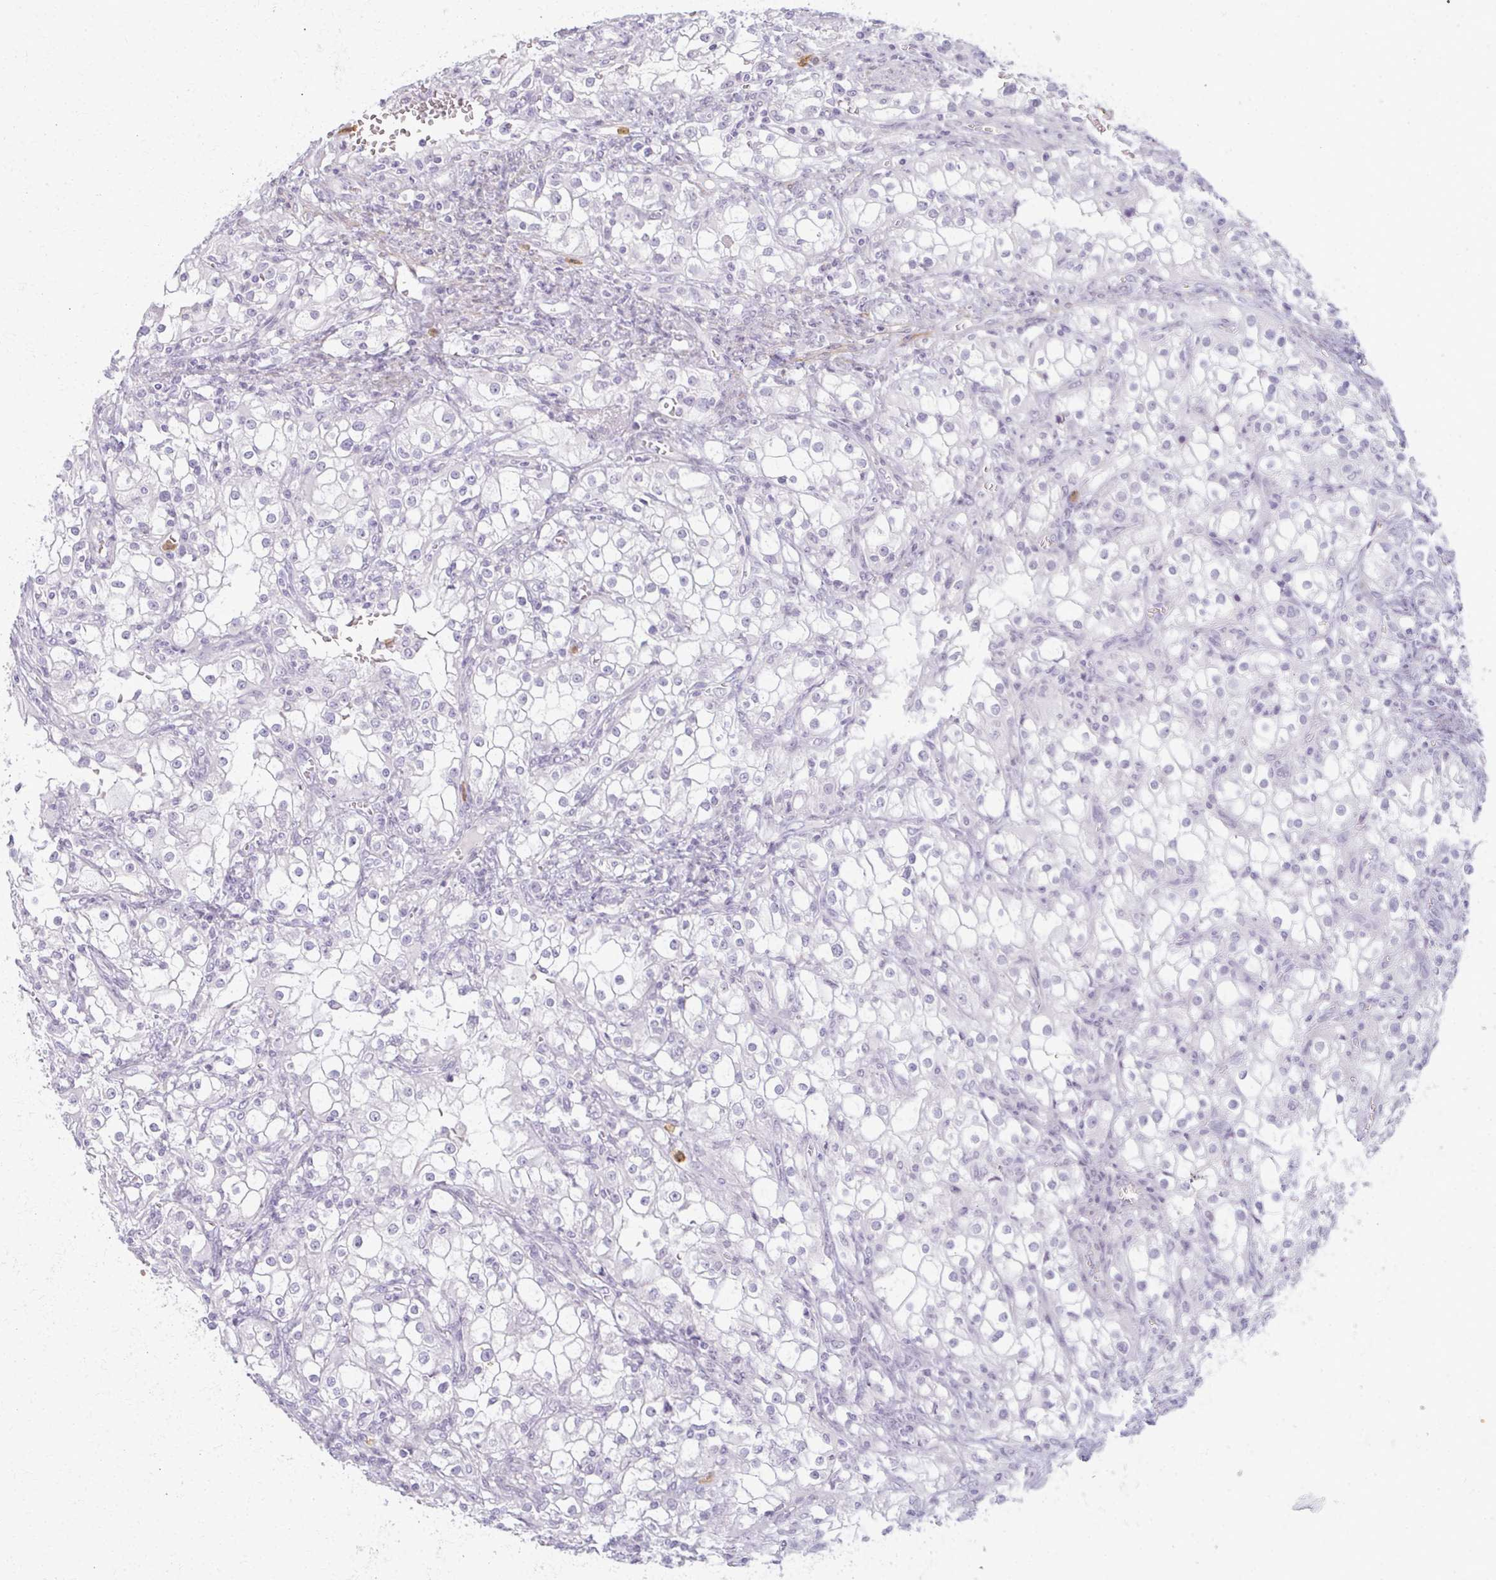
{"staining": {"intensity": "negative", "quantity": "none", "location": "none"}, "tissue": "renal cancer", "cell_type": "Tumor cells", "image_type": "cancer", "snomed": [{"axis": "morphology", "description": "Adenocarcinoma, NOS"}, {"axis": "topography", "description": "Kidney"}], "caption": "Tumor cells show no significant staining in renal cancer. The staining was performed using DAB (3,3'-diaminobenzidine) to visualize the protein expression in brown, while the nuclei were stained in blue with hematoxylin (Magnification: 20x).", "gene": "CA3", "patient": {"sex": "female", "age": 74}}